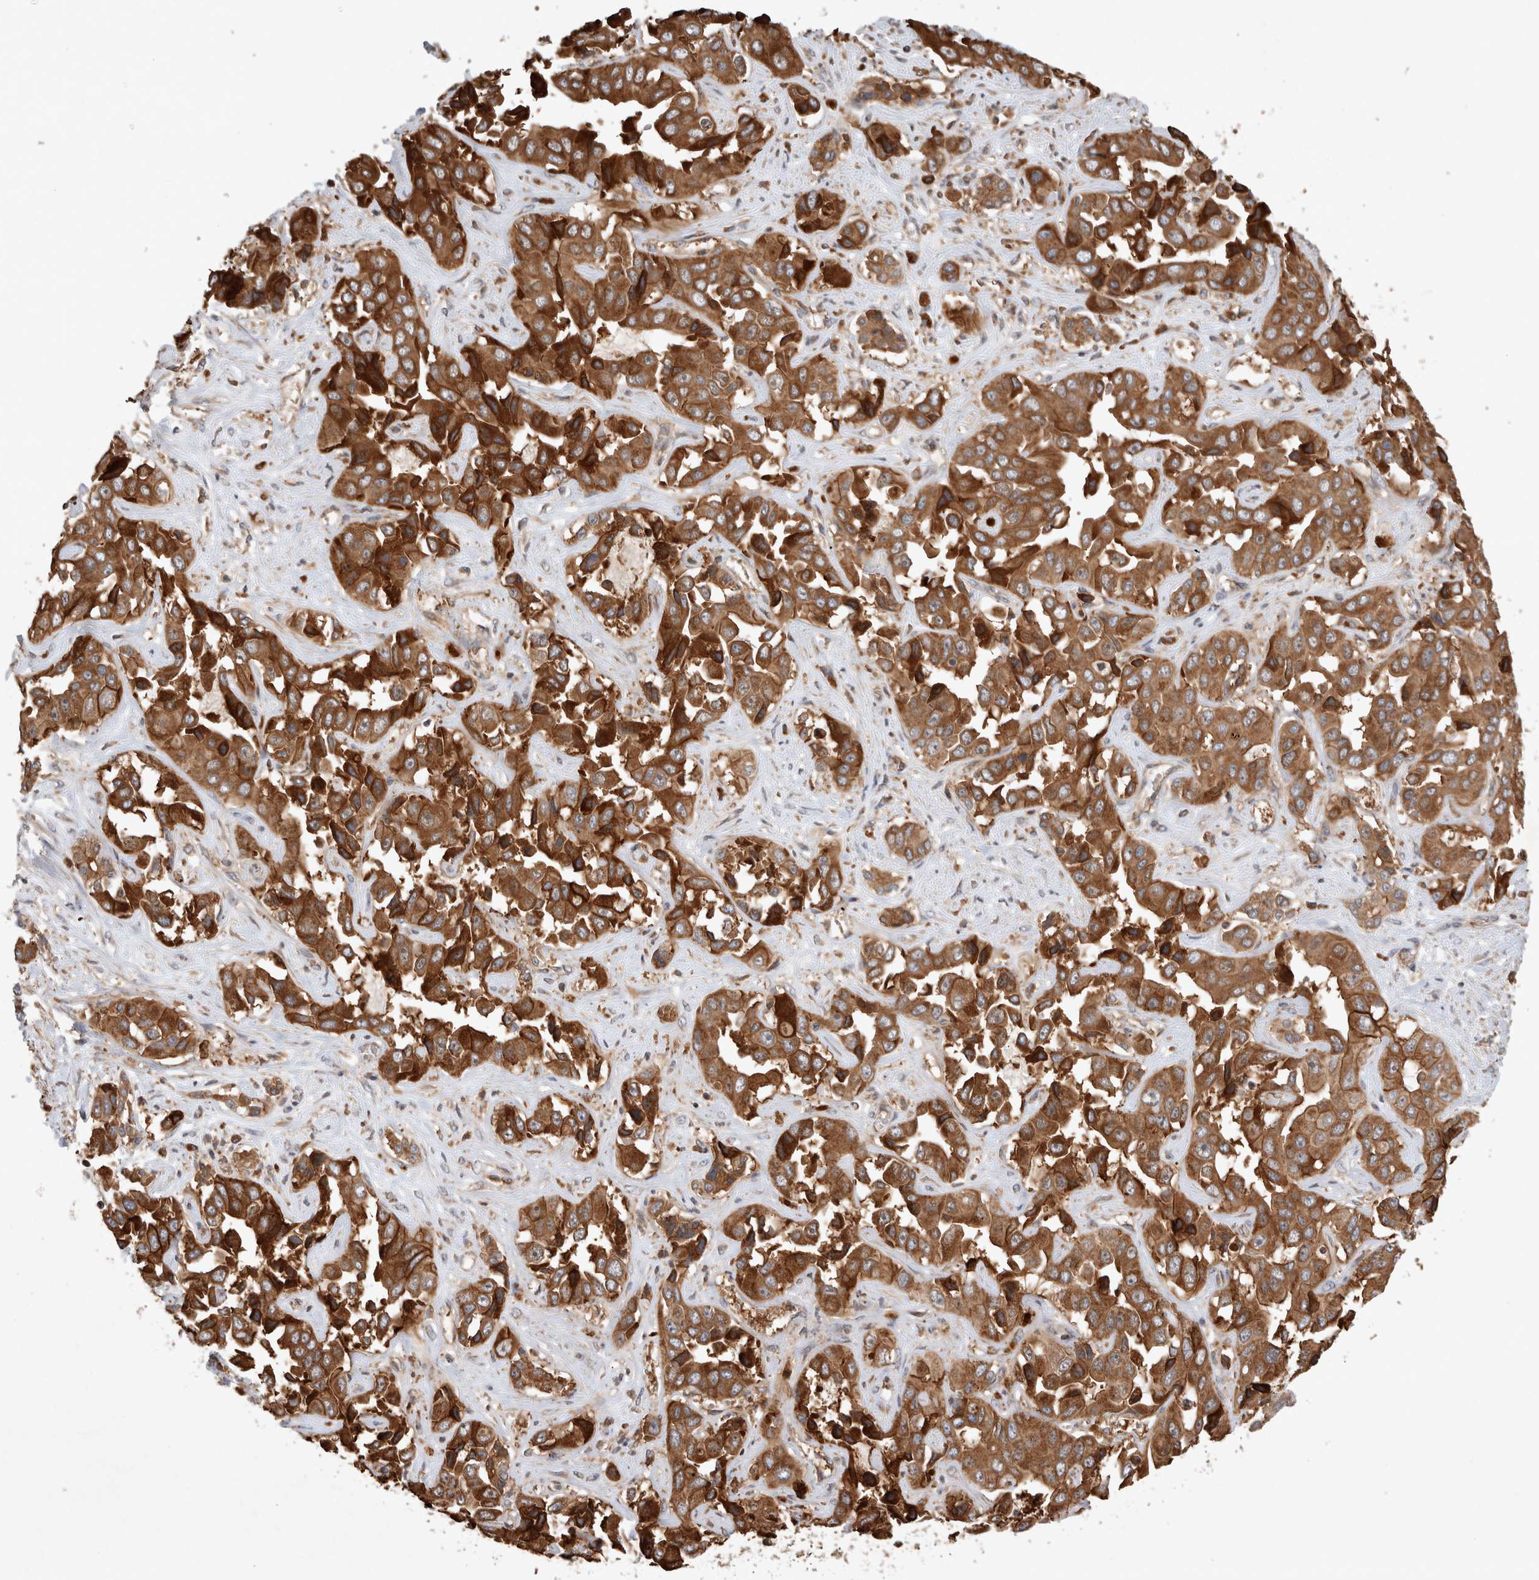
{"staining": {"intensity": "strong", "quantity": ">75%", "location": "cytoplasmic/membranous"}, "tissue": "liver cancer", "cell_type": "Tumor cells", "image_type": "cancer", "snomed": [{"axis": "morphology", "description": "Cholangiocarcinoma"}, {"axis": "topography", "description": "Liver"}], "caption": "Human liver cholangiocarcinoma stained for a protein (brown) reveals strong cytoplasmic/membranous positive positivity in approximately >75% of tumor cells.", "gene": "SERAC1", "patient": {"sex": "female", "age": 52}}